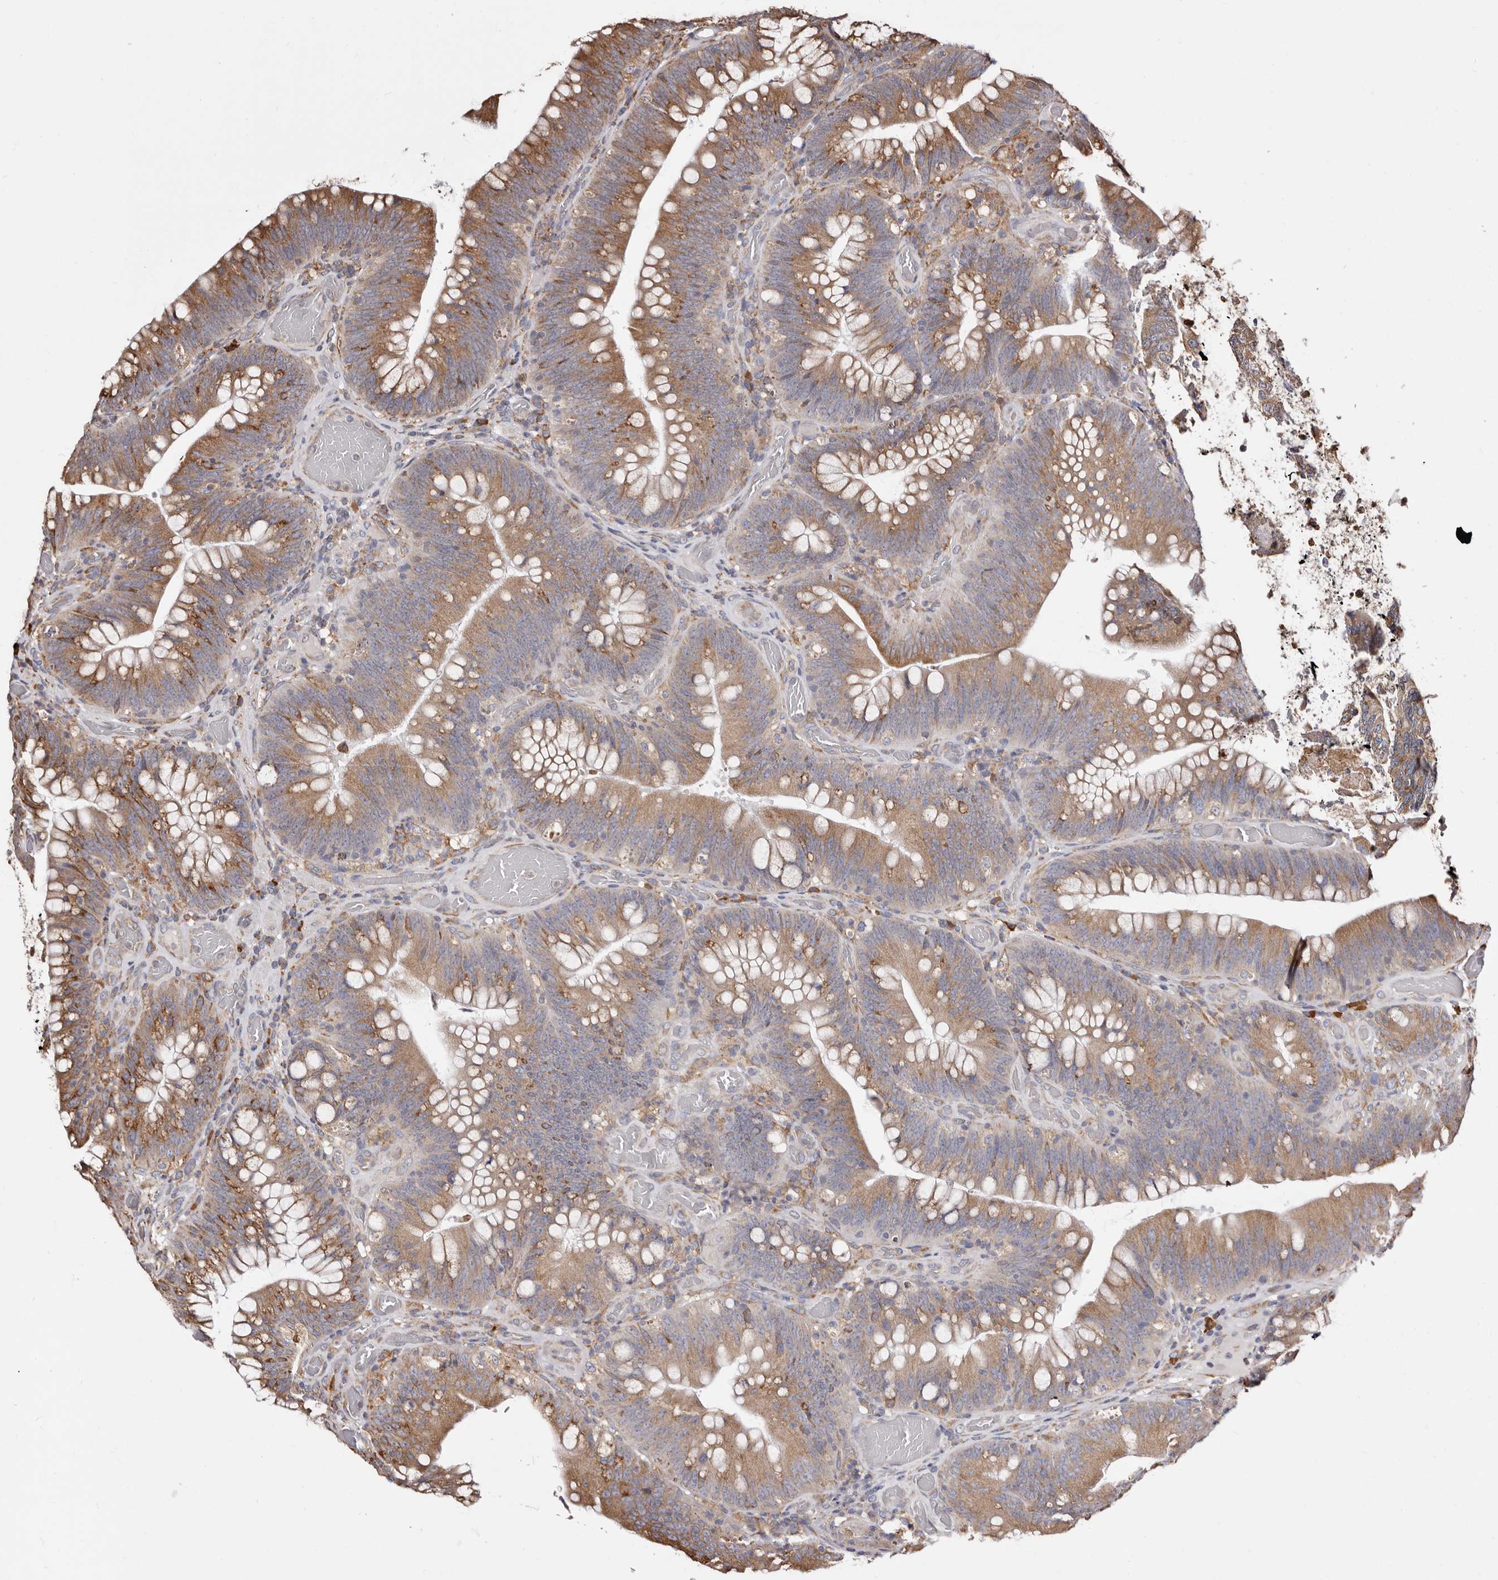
{"staining": {"intensity": "moderate", "quantity": ">75%", "location": "cytoplasmic/membranous"}, "tissue": "colorectal cancer", "cell_type": "Tumor cells", "image_type": "cancer", "snomed": [{"axis": "morphology", "description": "Normal tissue, NOS"}, {"axis": "topography", "description": "Colon"}], "caption": "Colorectal cancer tissue displays moderate cytoplasmic/membranous staining in approximately >75% of tumor cells, visualized by immunohistochemistry.", "gene": "ACBD6", "patient": {"sex": "female", "age": 82}}